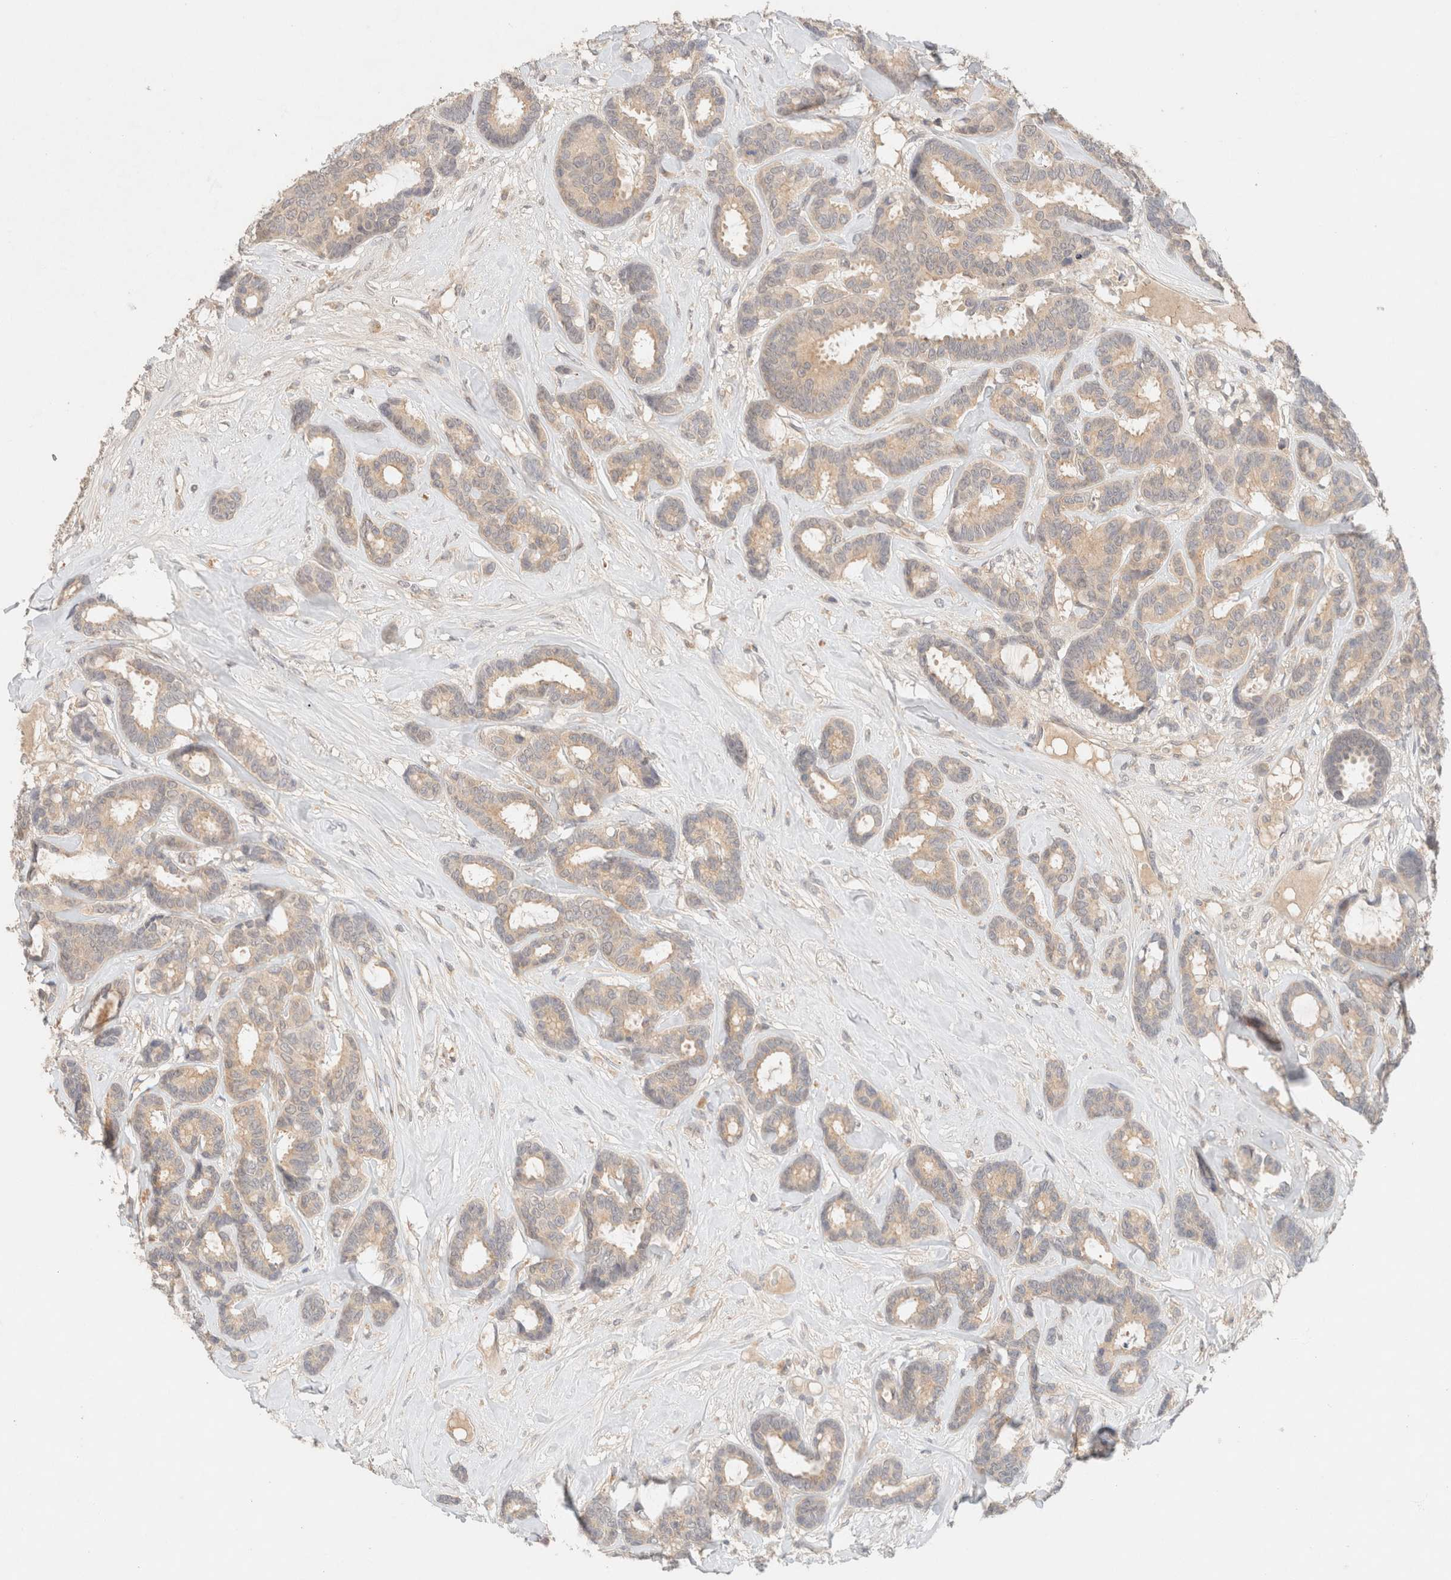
{"staining": {"intensity": "weak", "quantity": ">75%", "location": "cytoplasmic/membranous"}, "tissue": "breast cancer", "cell_type": "Tumor cells", "image_type": "cancer", "snomed": [{"axis": "morphology", "description": "Duct carcinoma"}, {"axis": "topography", "description": "Breast"}], "caption": "Weak cytoplasmic/membranous expression is identified in about >75% of tumor cells in breast cancer (infiltrating ductal carcinoma). Ihc stains the protein in brown and the nuclei are stained blue.", "gene": "SARM1", "patient": {"sex": "female", "age": 87}}